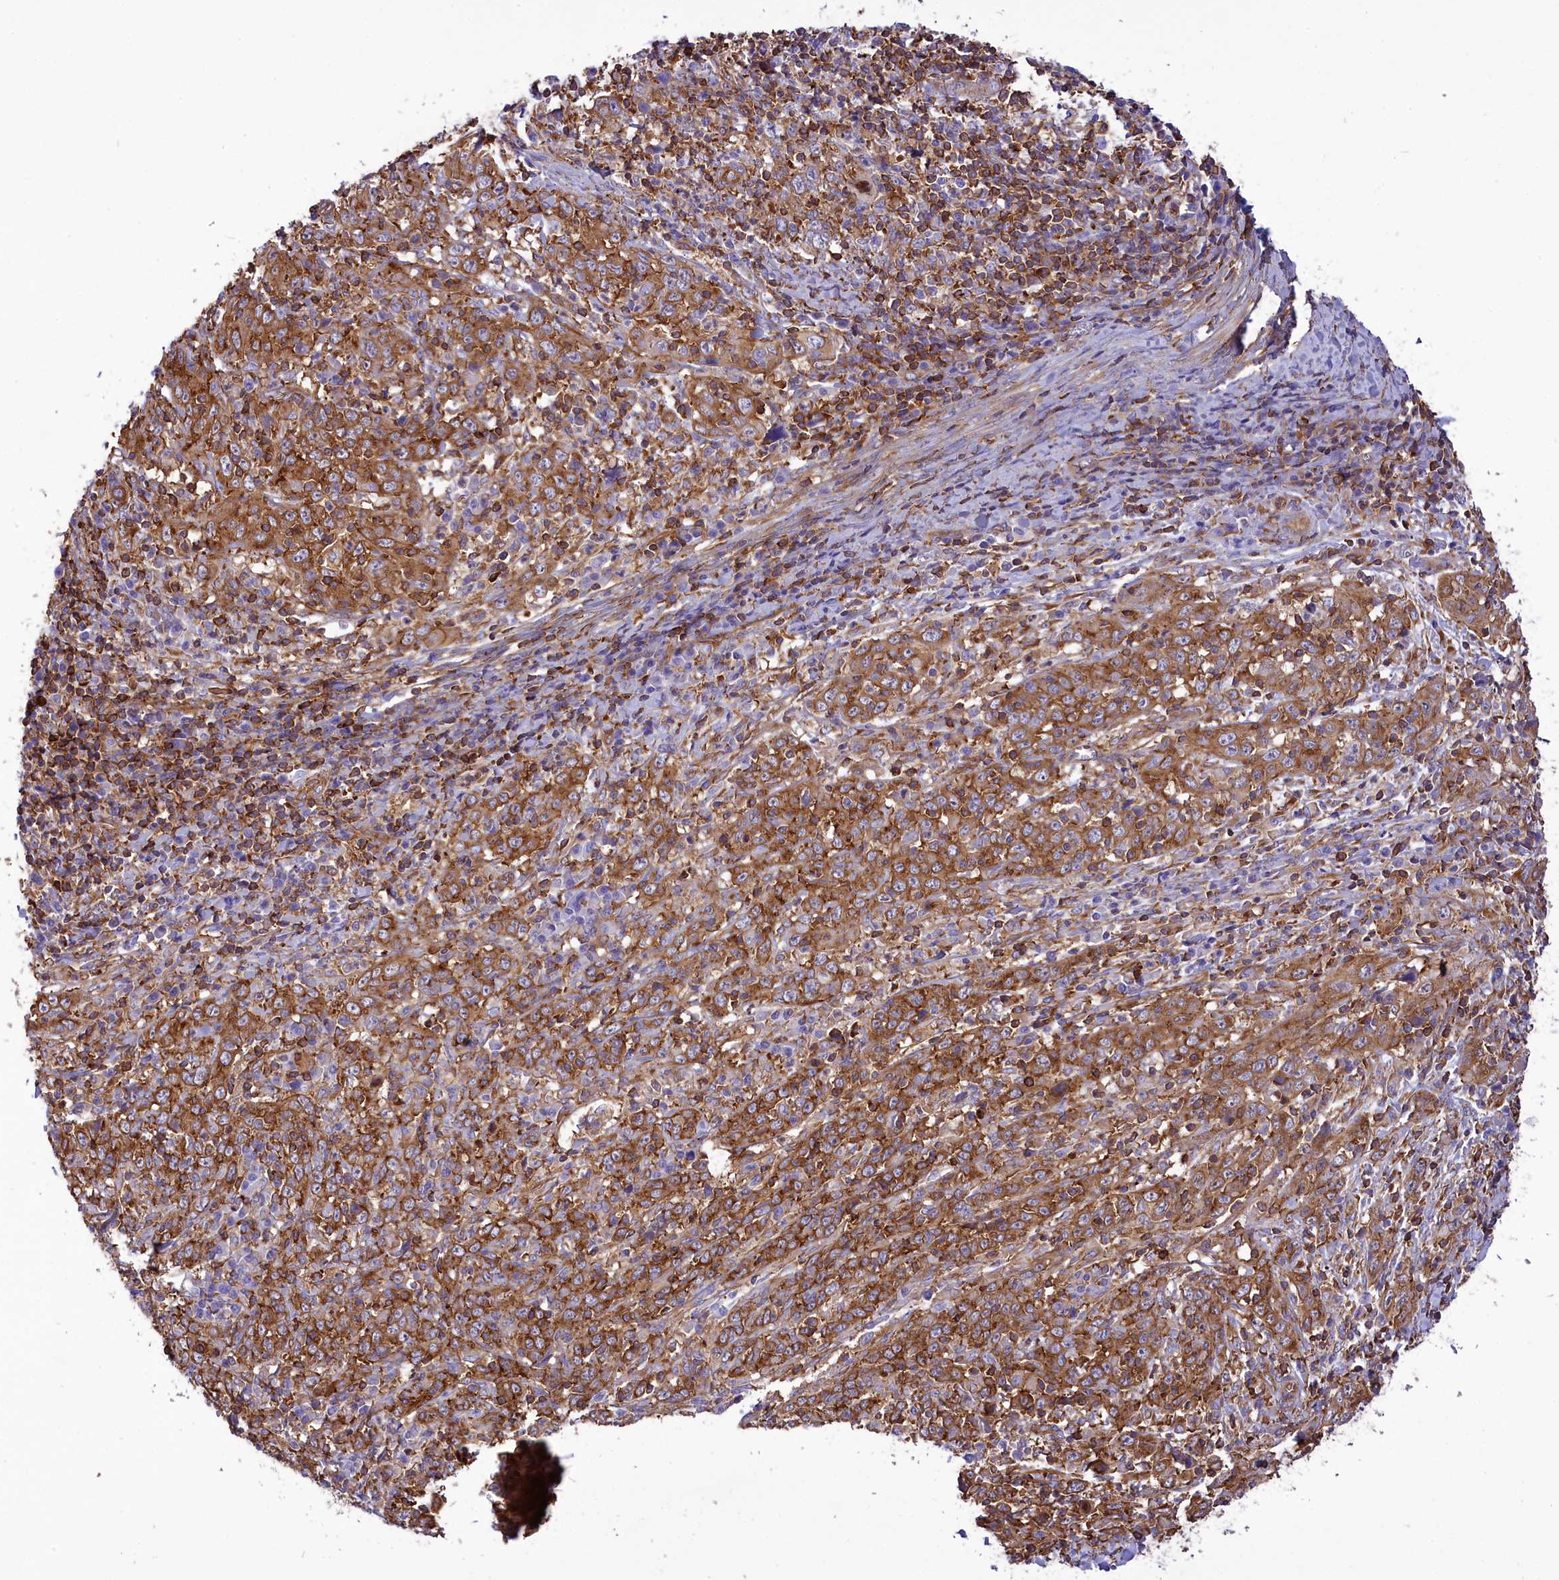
{"staining": {"intensity": "moderate", "quantity": ">75%", "location": "cytoplasmic/membranous"}, "tissue": "cervical cancer", "cell_type": "Tumor cells", "image_type": "cancer", "snomed": [{"axis": "morphology", "description": "Squamous cell carcinoma, NOS"}, {"axis": "topography", "description": "Cervix"}], "caption": "A high-resolution histopathology image shows IHC staining of cervical squamous cell carcinoma, which demonstrates moderate cytoplasmic/membranous staining in about >75% of tumor cells.", "gene": "SEPTIN9", "patient": {"sex": "female", "age": 46}}